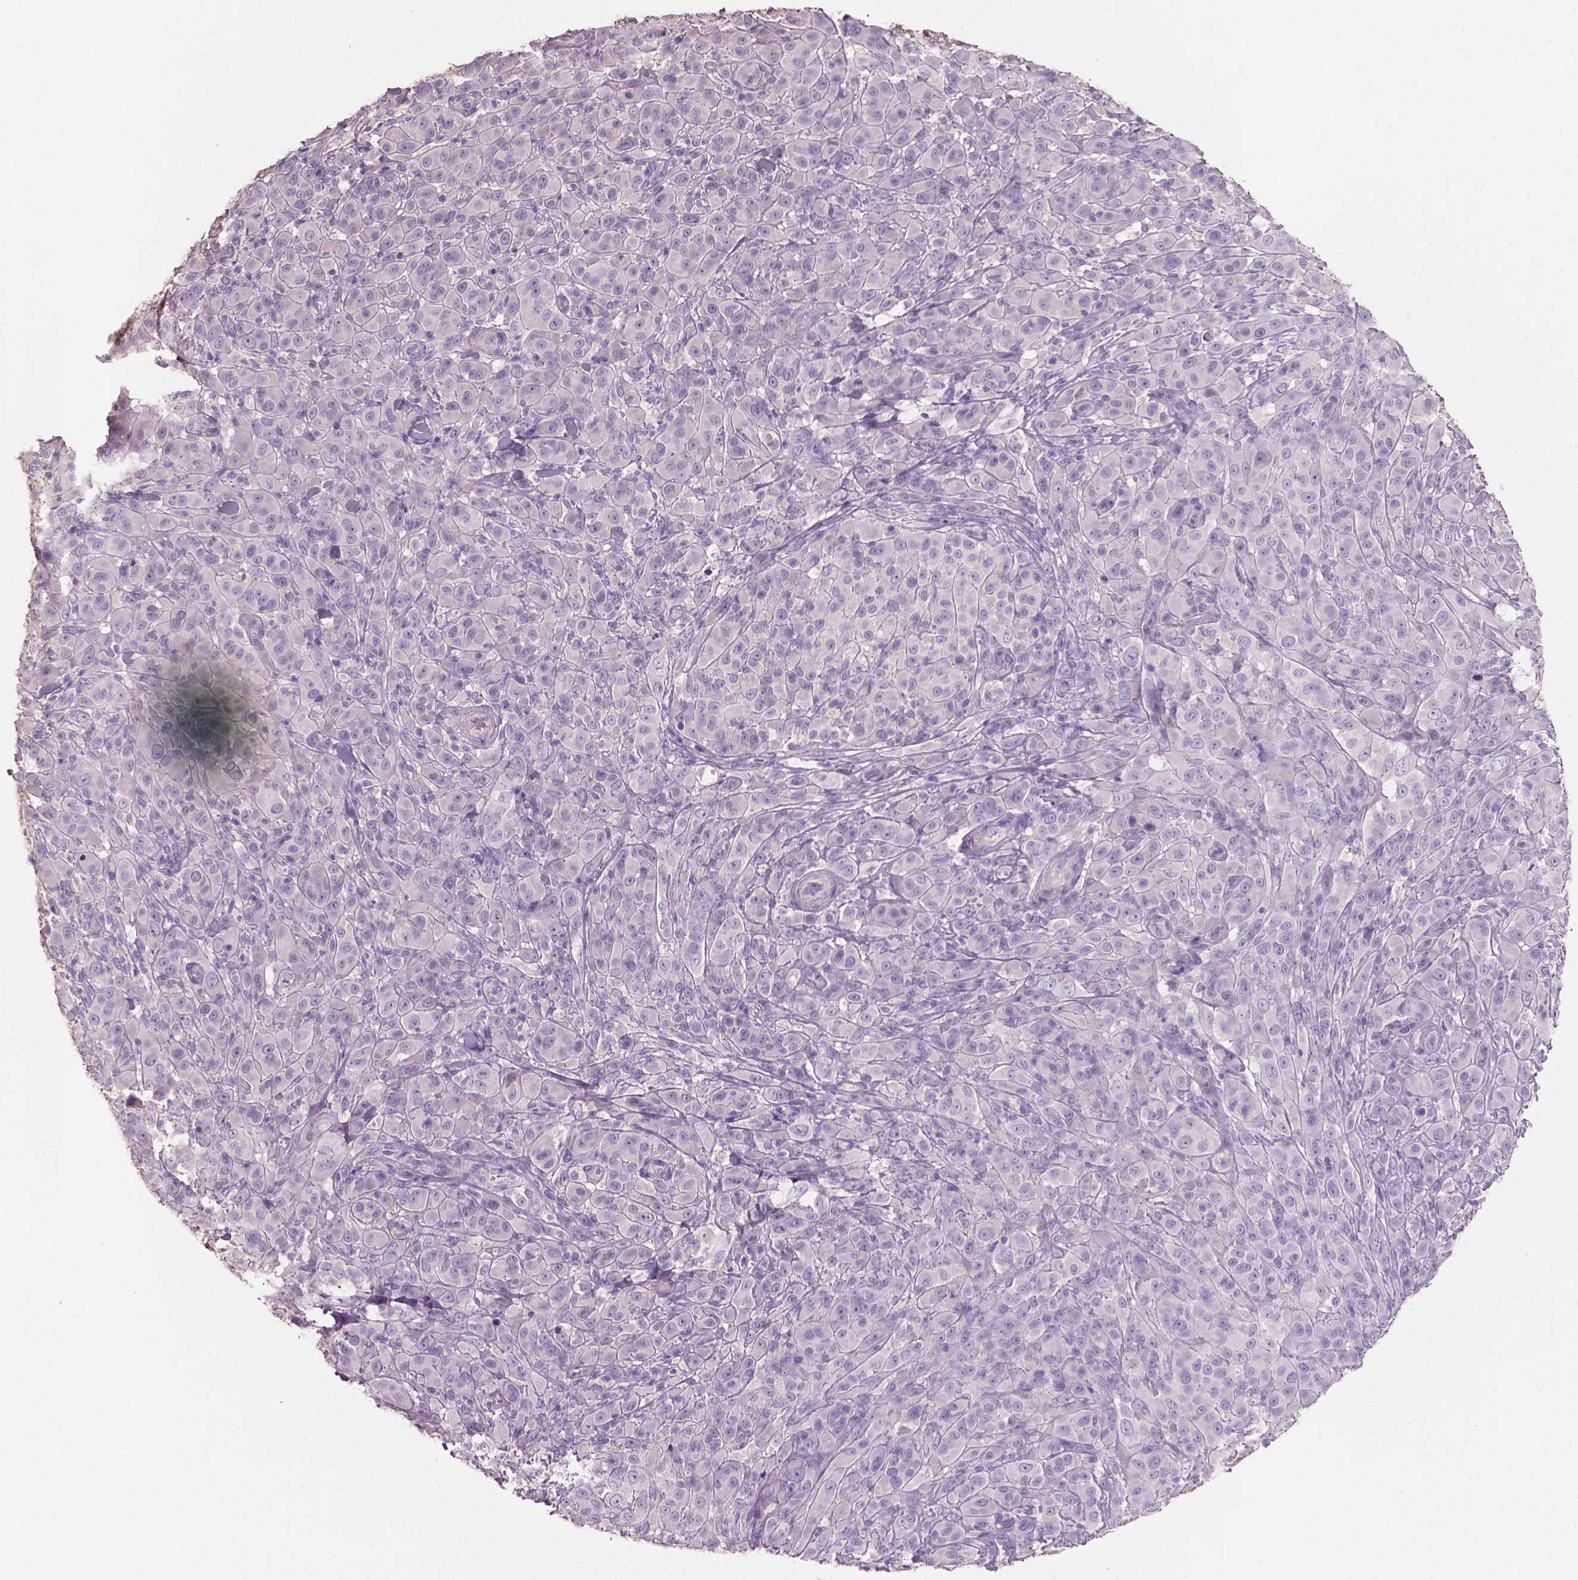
{"staining": {"intensity": "negative", "quantity": "none", "location": "none"}, "tissue": "melanoma", "cell_type": "Tumor cells", "image_type": "cancer", "snomed": [{"axis": "morphology", "description": "Malignant melanoma, NOS"}, {"axis": "topography", "description": "Skin"}], "caption": "Protein analysis of melanoma reveals no significant staining in tumor cells.", "gene": "SBSN", "patient": {"sex": "female", "age": 87}}